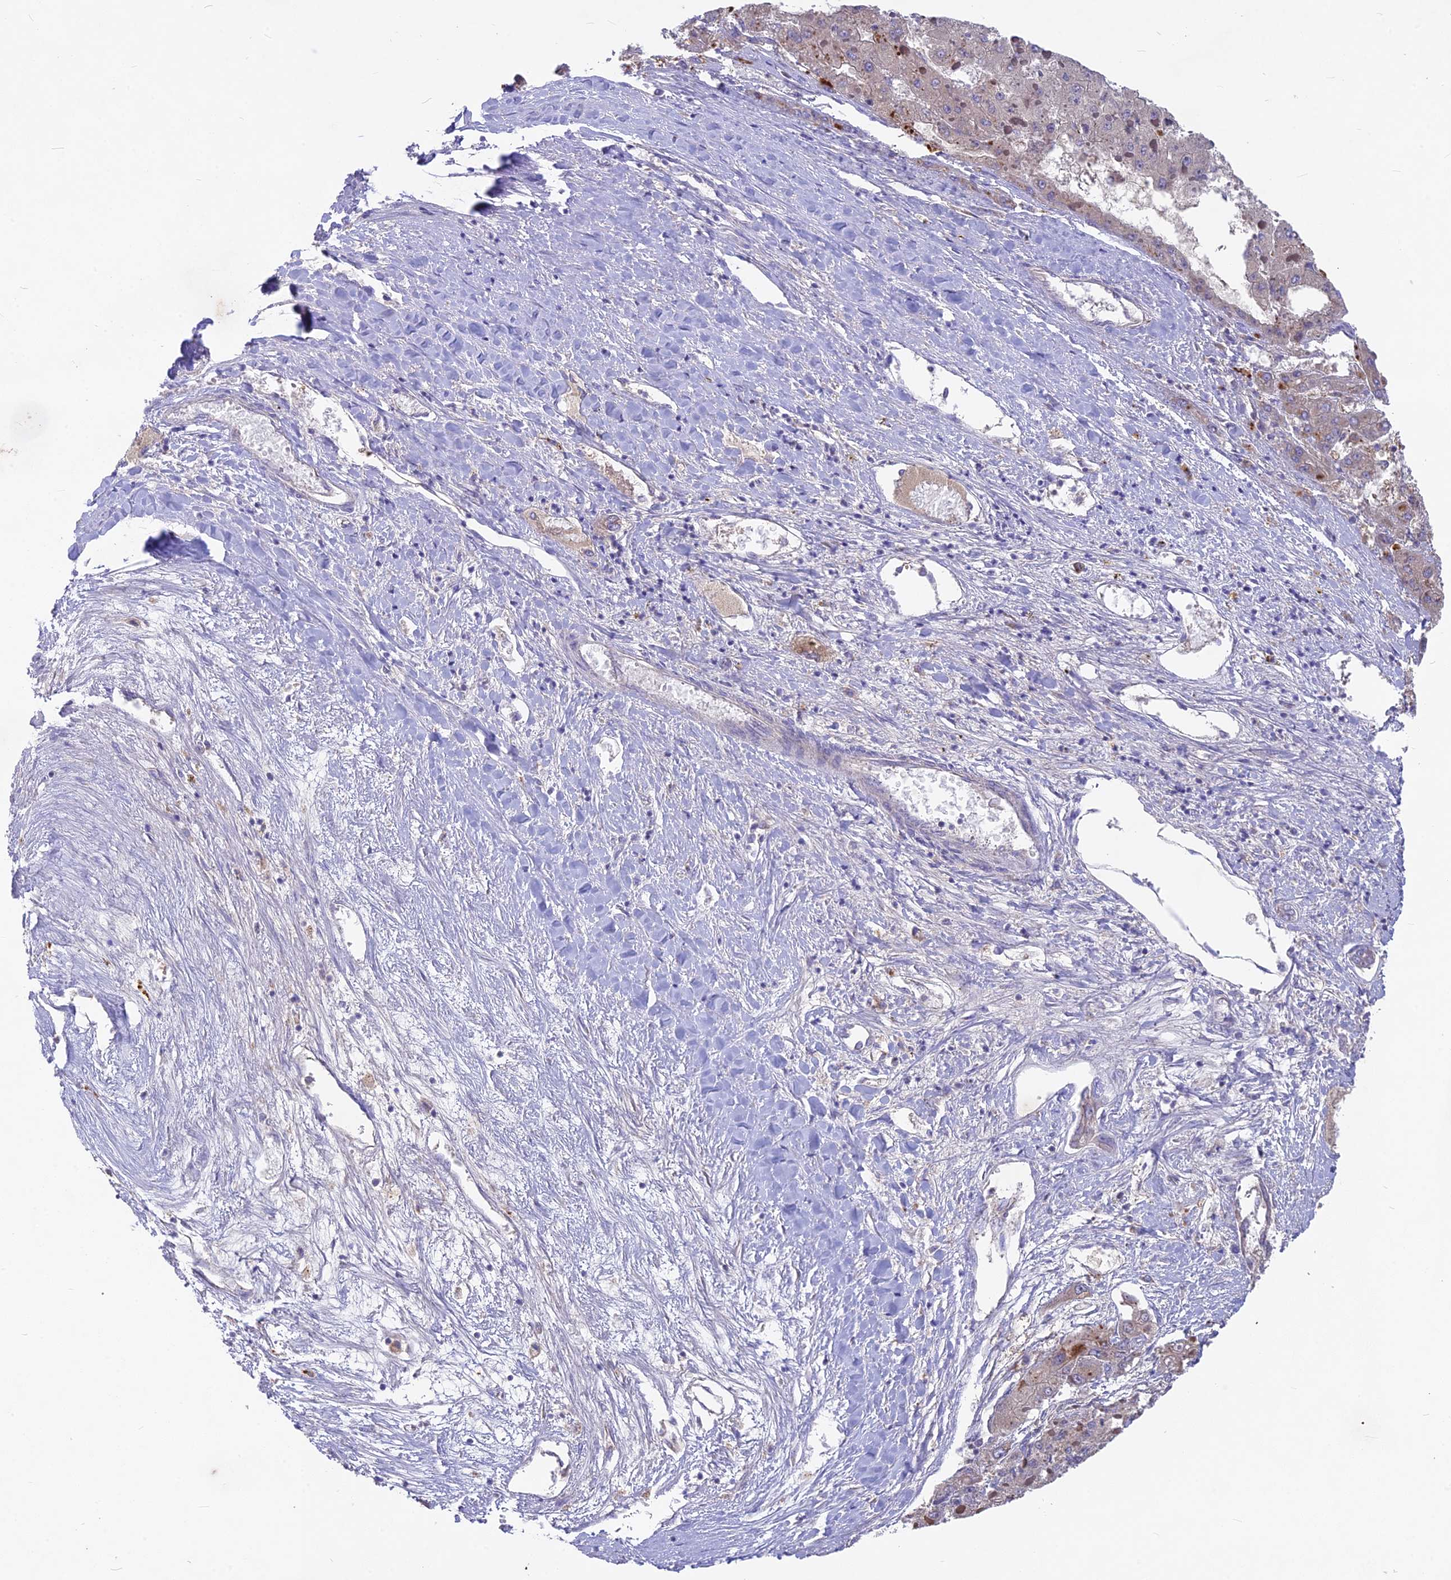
{"staining": {"intensity": "weak", "quantity": "25%-75%", "location": "cytoplasmic/membranous"}, "tissue": "liver cancer", "cell_type": "Tumor cells", "image_type": "cancer", "snomed": [{"axis": "morphology", "description": "Carcinoma, Hepatocellular, NOS"}, {"axis": "topography", "description": "Liver"}], "caption": "Tumor cells show low levels of weak cytoplasmic/membranous positivity in approximately 25%-75% of cells in human hepatocellular carcinoma (liver). (IHC, brightfield microscopy, high magnification).", "gene": "PZP", "patient": {"sex": "female", "age": 73}}